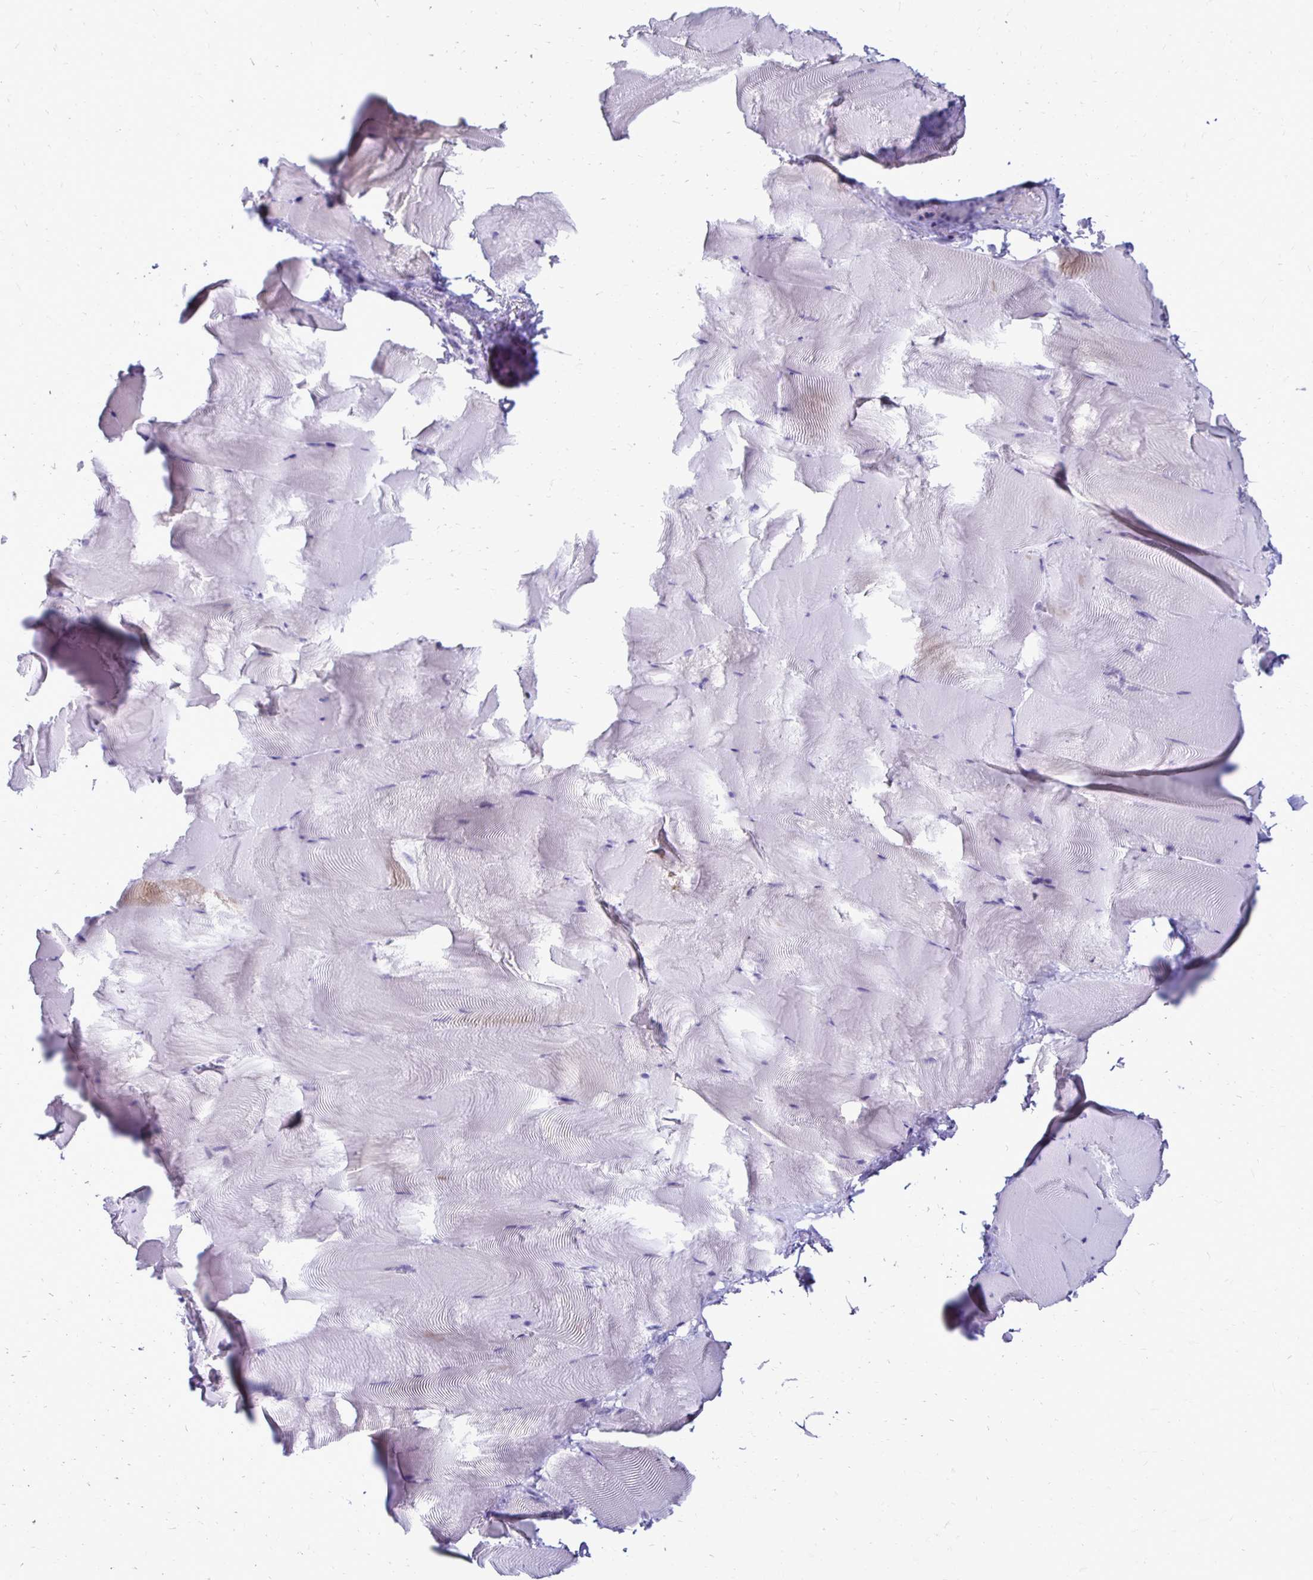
{"staining": {"intensity": "negative", "quantity": "none", "location": "none"}, "tissue": "skeletal muscle", "cell_type": "Myocytes", "image_type": "normal", "snomed": [{"axis": "morphology", "description": "Normal tissue, NOS"}, {"axis": "topography", "description": "Skeletal muscle"}], "caption": "Immunohistochemical staining of normal skeletal muscle reveals no significant expression in myocytes.", "gene": "CST5", "patient": {"sex": "female", "age": 64}}